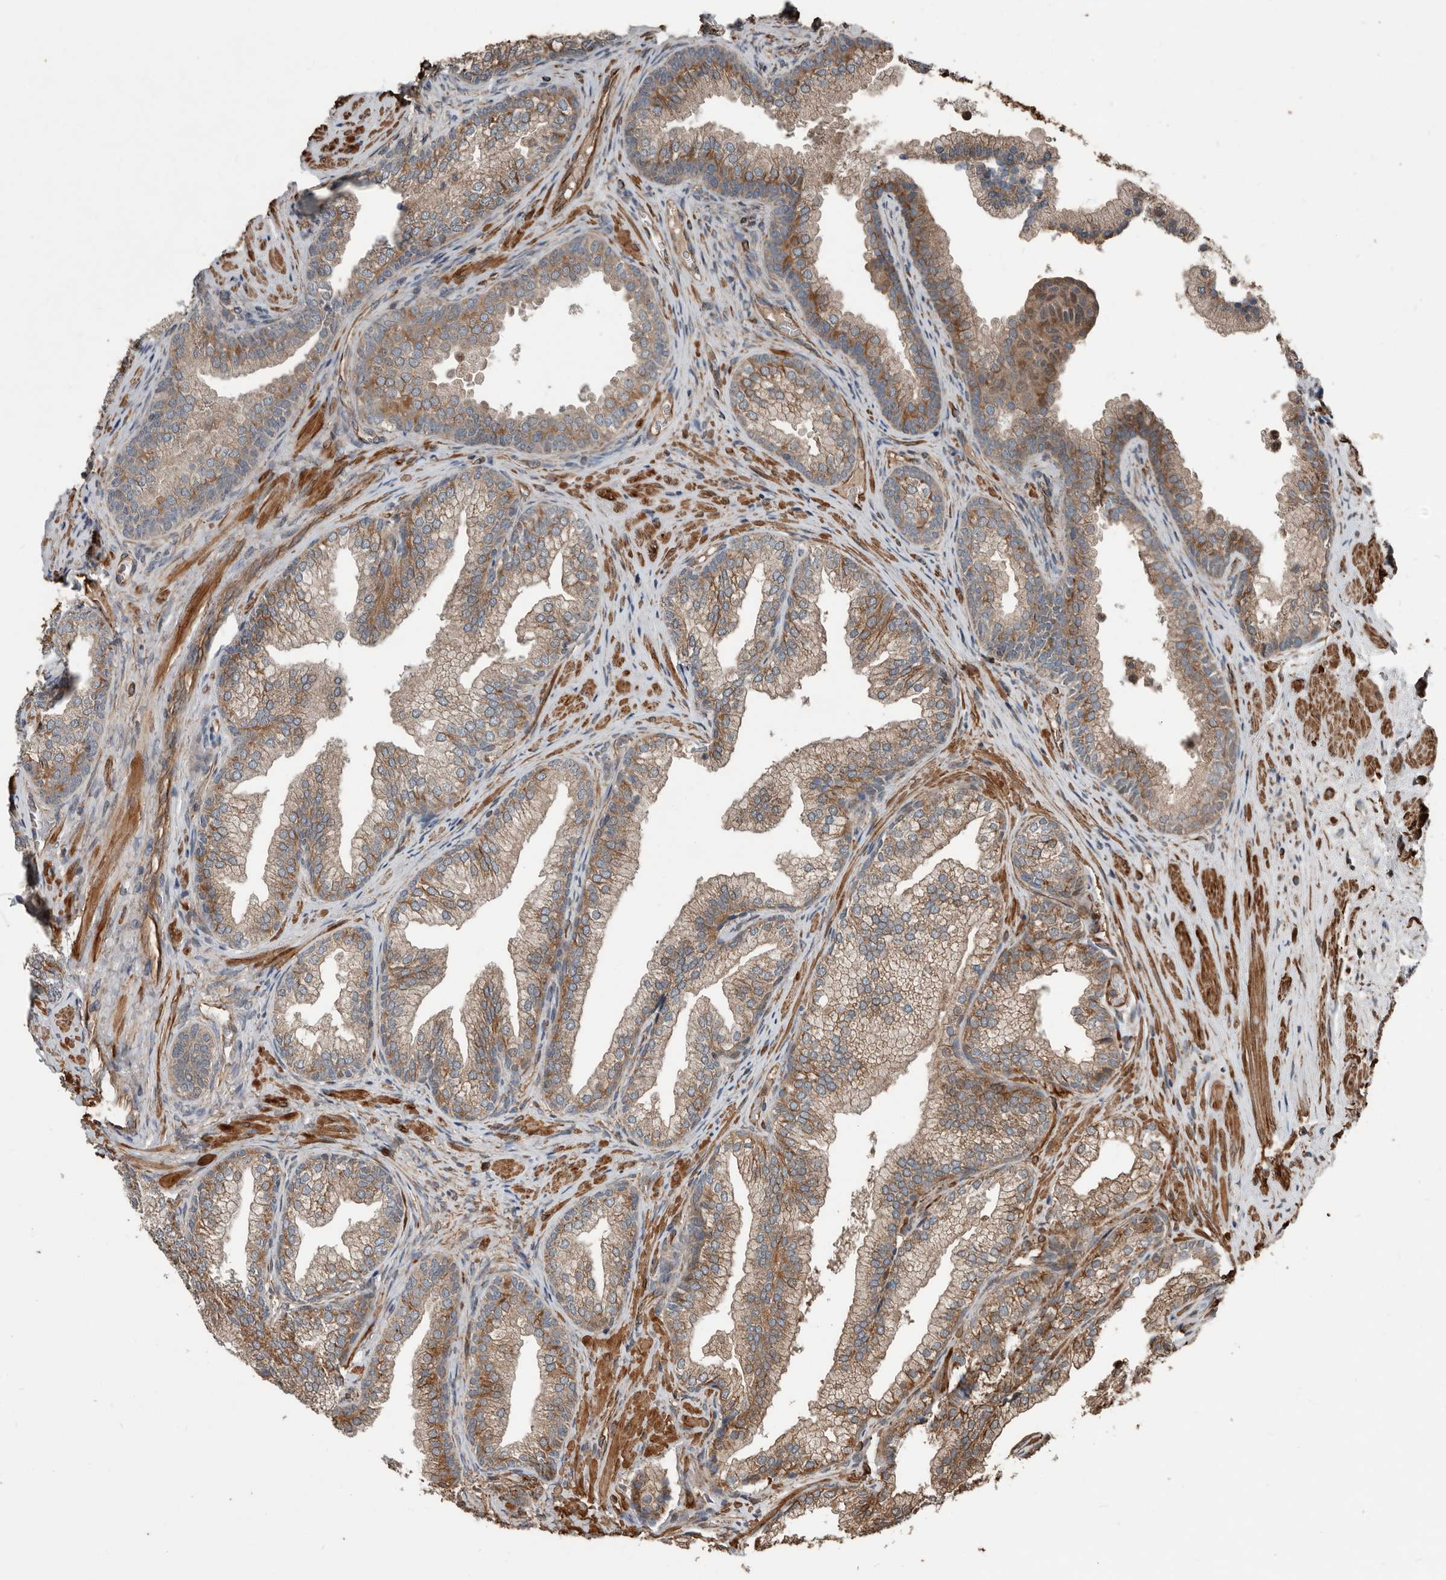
{"staining": {"intensity": "moderate", "quantity": "<25%", "location": "cytoplasmic/membranous"}, "tissue": "prostate", "cell_type": "Glandular cells", "image_type": "normal", "snomed": [{"axis": "morphology", "description": "Normal tissue, NOS"}, {"axis": "topography", "description": "Prostate"}], "caption": "The histopathology image exhibits a brown stain indicating the presence of a protein in the cytoplasmic/membranous of glandular cells in prostate.", "gene": "YOD1", "patient": {"sex": "male", "age": 76}}